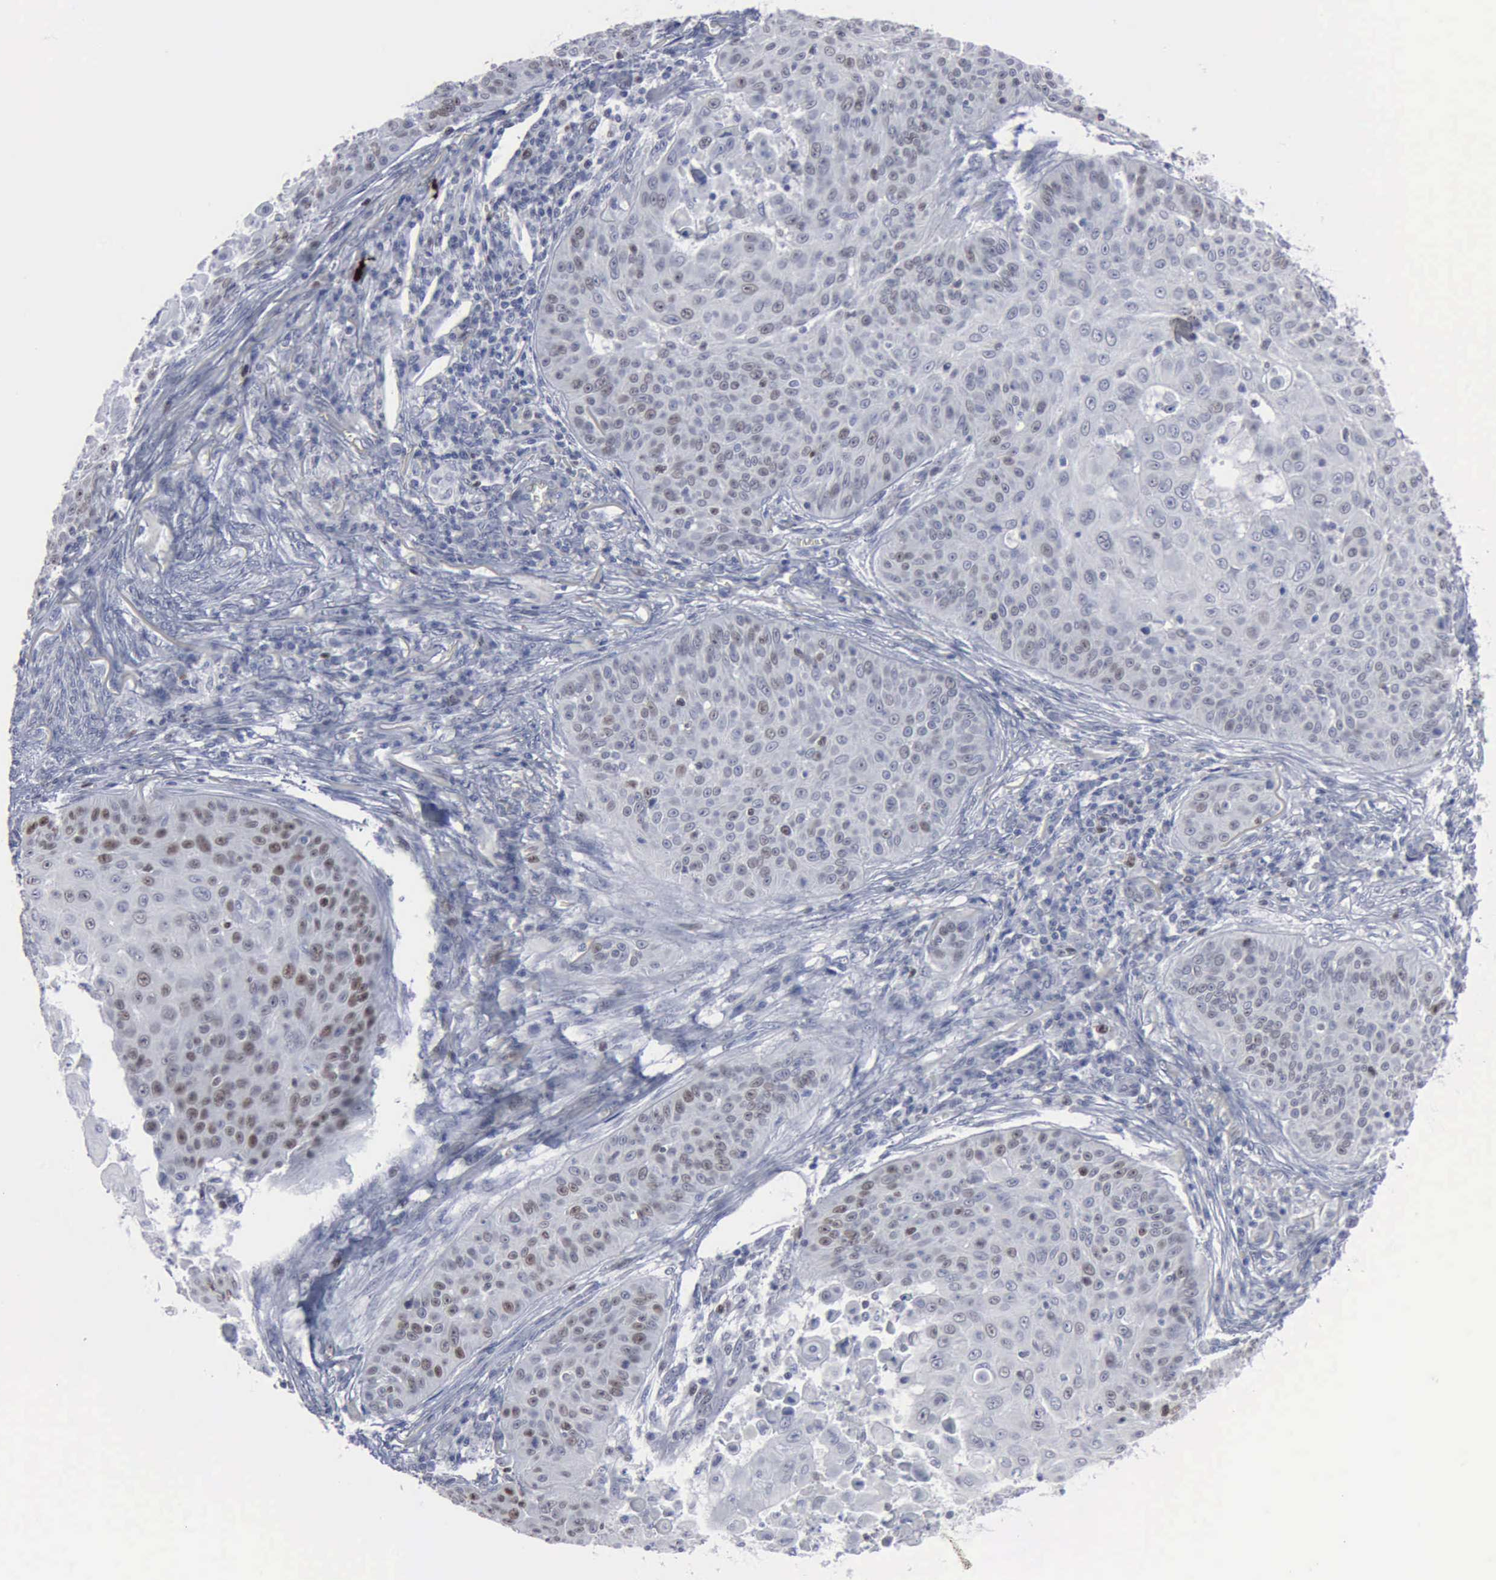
{"staining": {"intensity": "moderate", "quantity": "<25%", "location": "nuclear"}, "tissue": "skin cancer", "cell_type": "Tumor cells", "image_type": "cancer", "snomed": [{"axis": "morphology", "description": "Squamous cell carcinoma, NOS"}, {"axis": "topography", "description": "Skin"}], "caption": "Tumor cells reveal low levels of moderate nuclear positivity in about <25% of cells in human squamous cell carcinoma (skin).", "gene": "MCM5", "patient": {"sex": "male", "age": 82}}